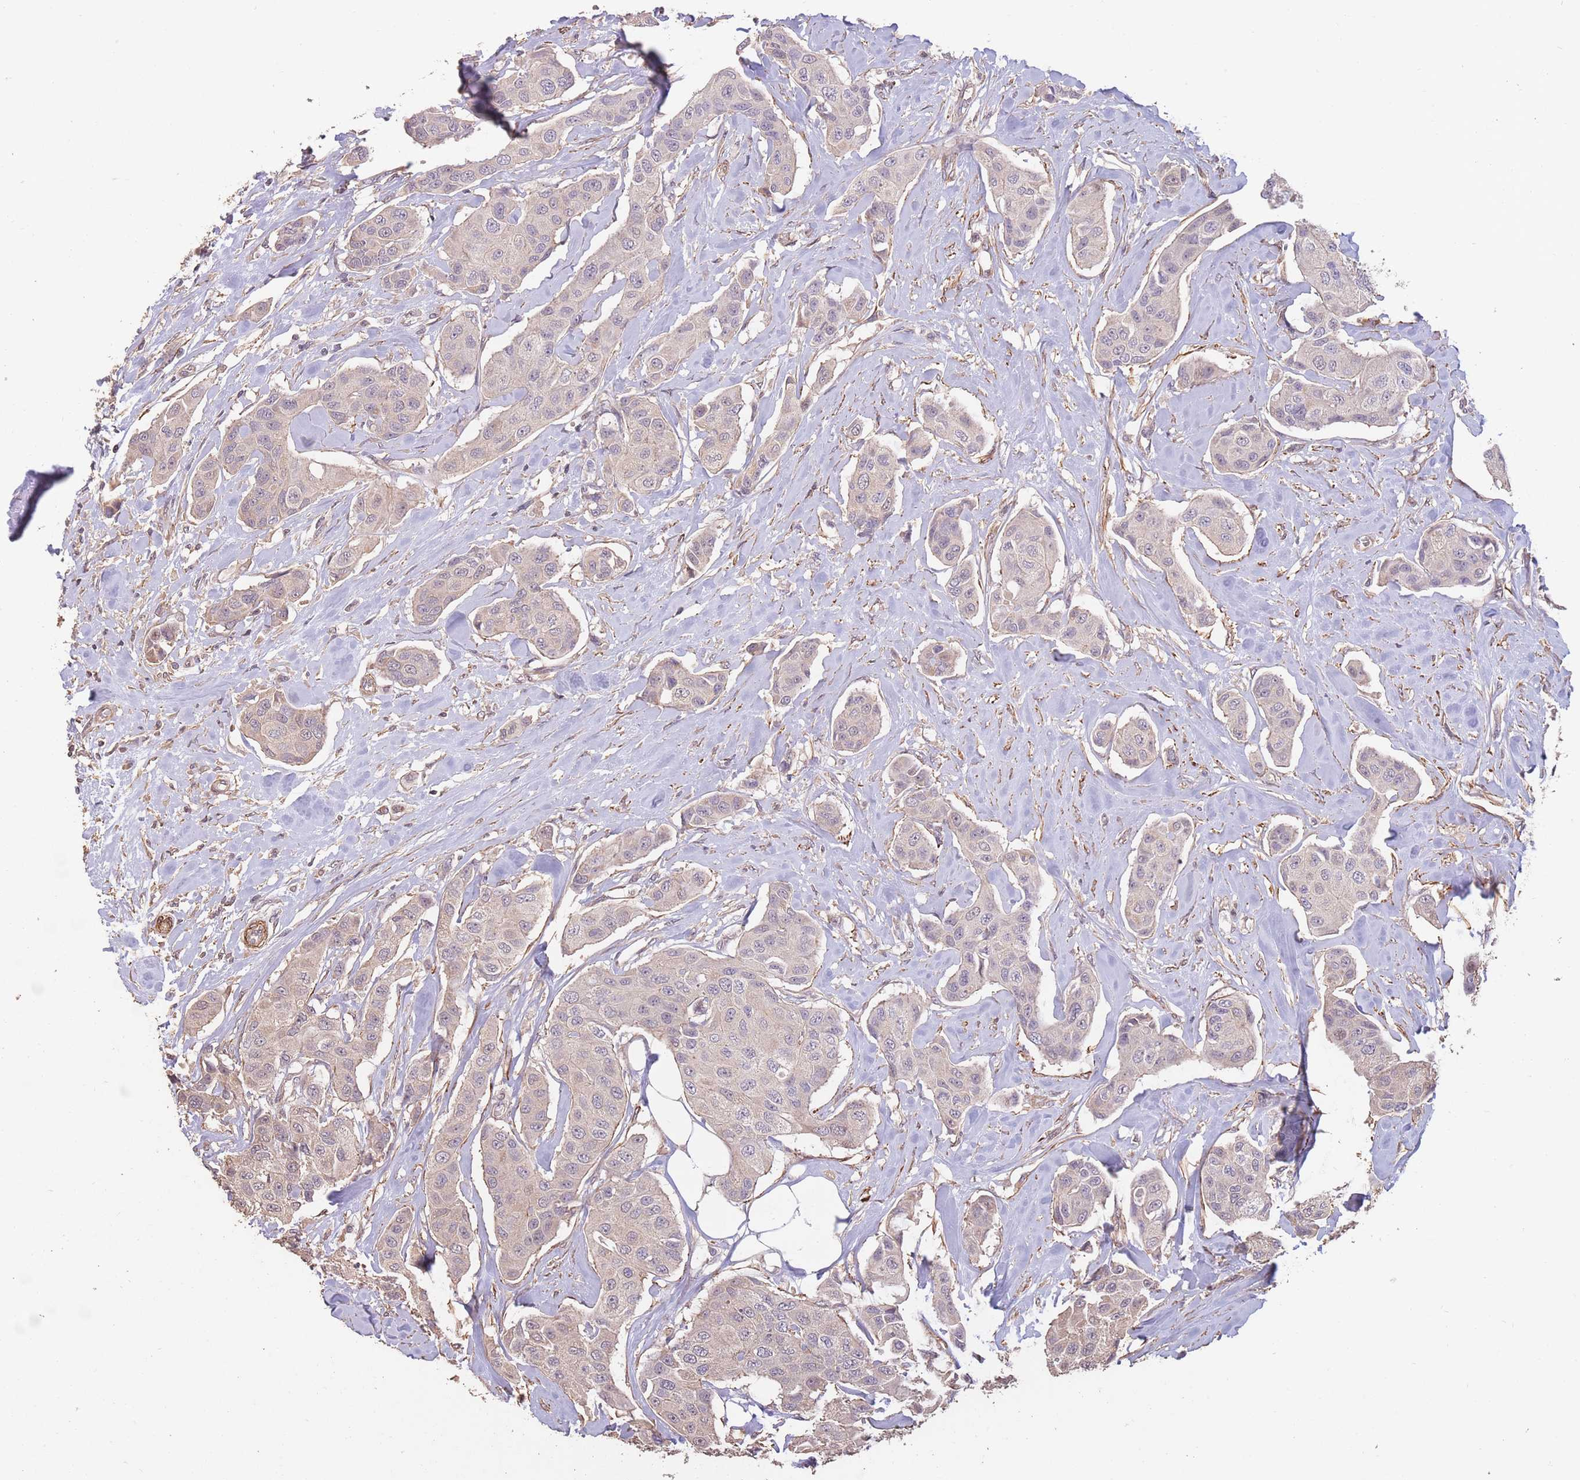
{"staining": {"intensity": "weak", "quantity": "<25%", "location": "cytoplasmic/membranous"}, "tissue": "breast cancer", "cell_type": "Tumor cells", "image_type": "cancer", "snomed": [{"axis": "morphology", "description": "Duct carcinoma"}, {"axis": "topography", "description": "Breast"}, {"axis": "topography", "description": "Lymph node"}], "caption": "This is a photomicrograph of immunohistochemistry staining of intraductal carcinoma (breast), which shows no staining in tumor cells.", "gene": "NLRC4", "patient": {"sex": "female", "age": 80}}